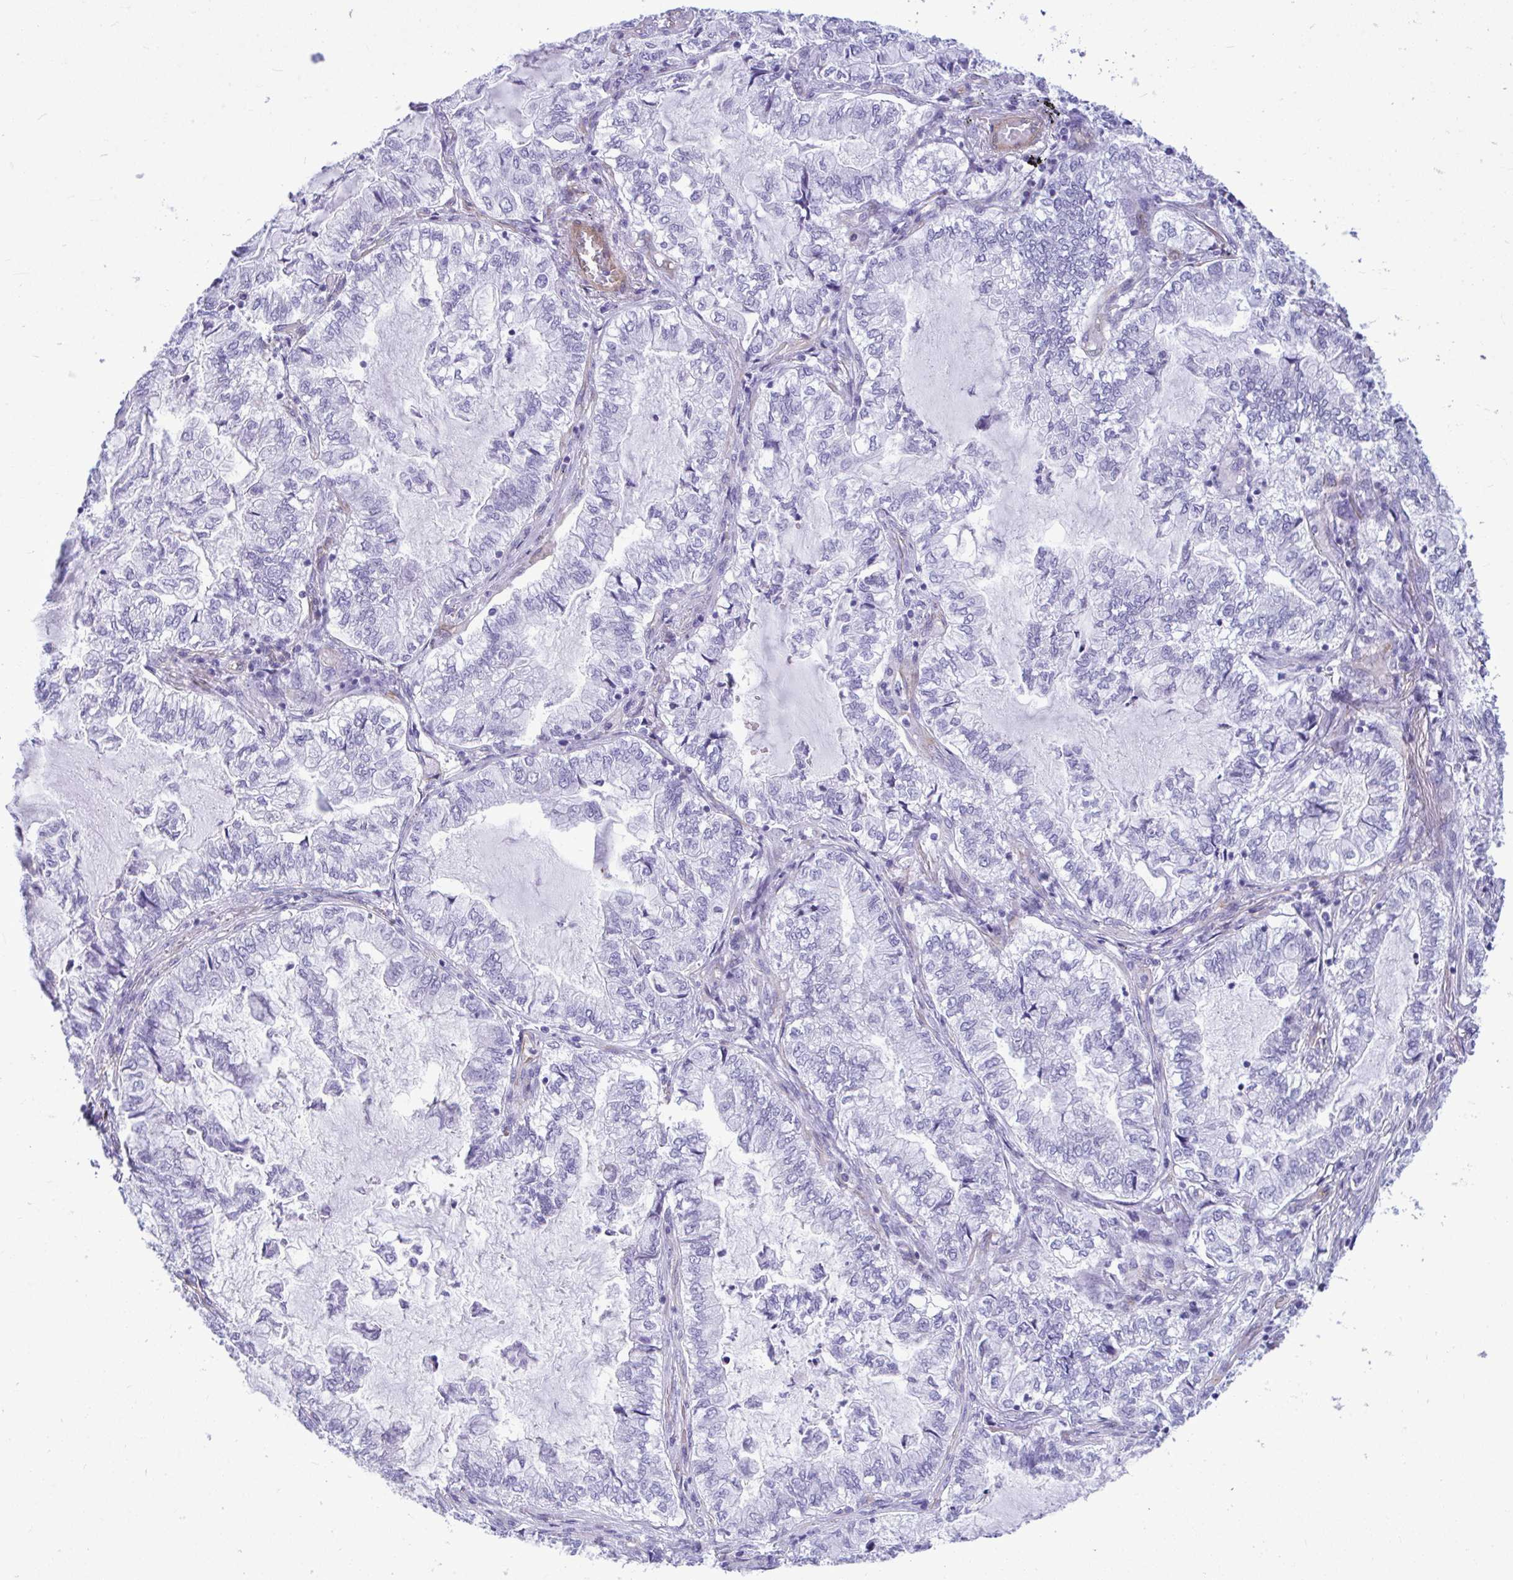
{"staining": {"intensity": "negative", "quantity": "none", "location": "none"}, "tissue": "lung cancer", "cell_type": "Tumor cells", "image_type": "cancer", "snomed": [{"axis": "morphology", "description": "Adenocarcinoma, NOS"}, {"axis": "topography", "description": "Lymph node"}, {"axis": "topography", "description": "Lung"}], "caption": "Lung cancer (adenocarcinoma) stained for a protein using immunohistochemistry displays no expression tumor cells.", "gene": "LIMS2", "patient": {"sex": "male", "age": 66}}